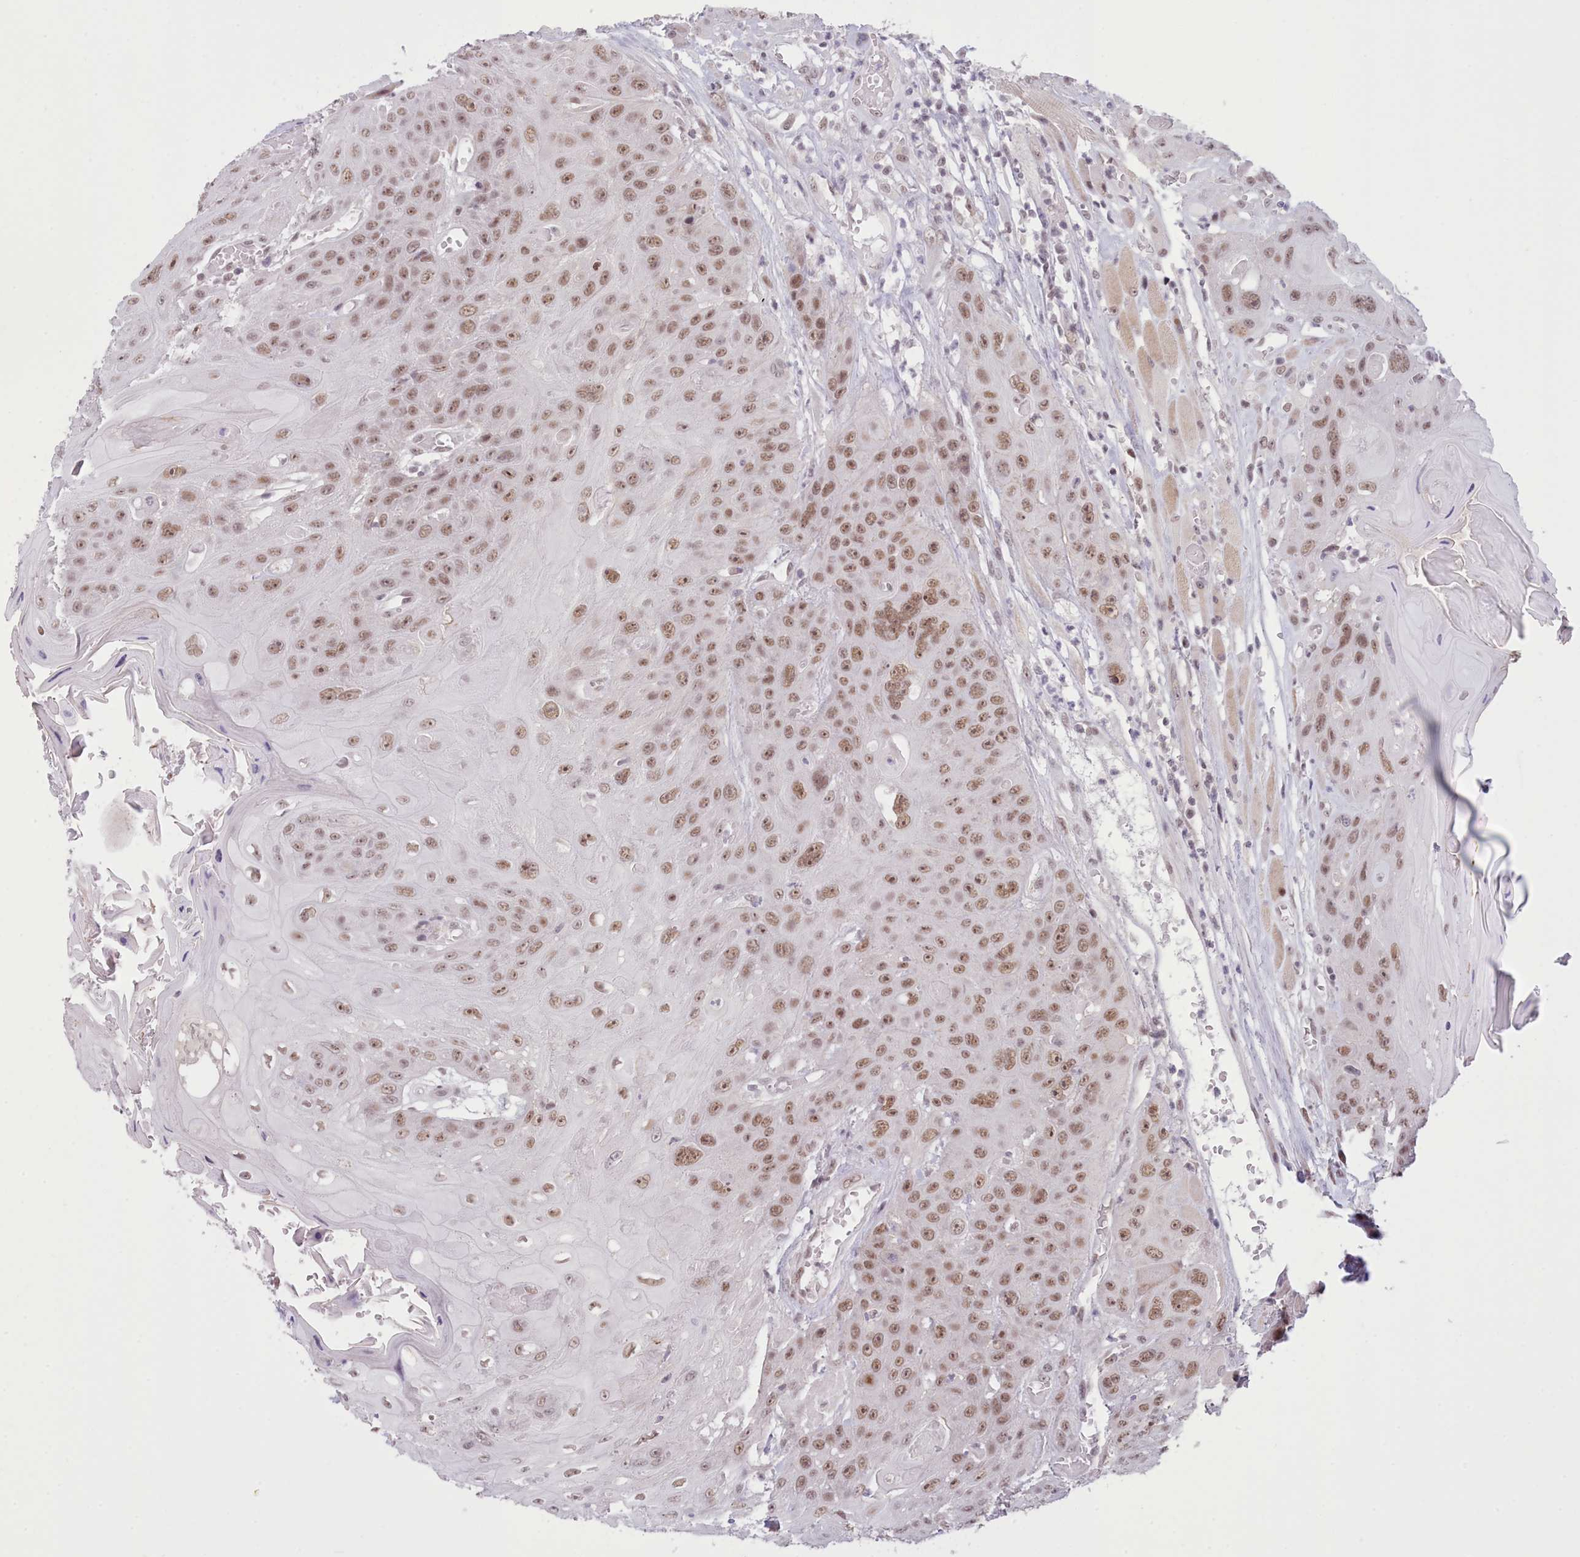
{"staining": {"intensity": "moderate", "quantity": ">75%", "location": "nuclear"}, "tissue": "head and neck cancer", "cell_type": "Tumor cells", "image_type": "cancer", "snomed": [{"axis": "morphology", "description": "Squamous cell carcinoma, NOS"}, {"axis": "topography", "description": "Head-Neck"}], "caption": "IHC of squamous cell carcinoma (head and neck) displays medium levels of moderate nuclear staining in approximately >75% of tumor cells.", "gene": "RFX1", "patient": {"sex": "female", "age": 59}}